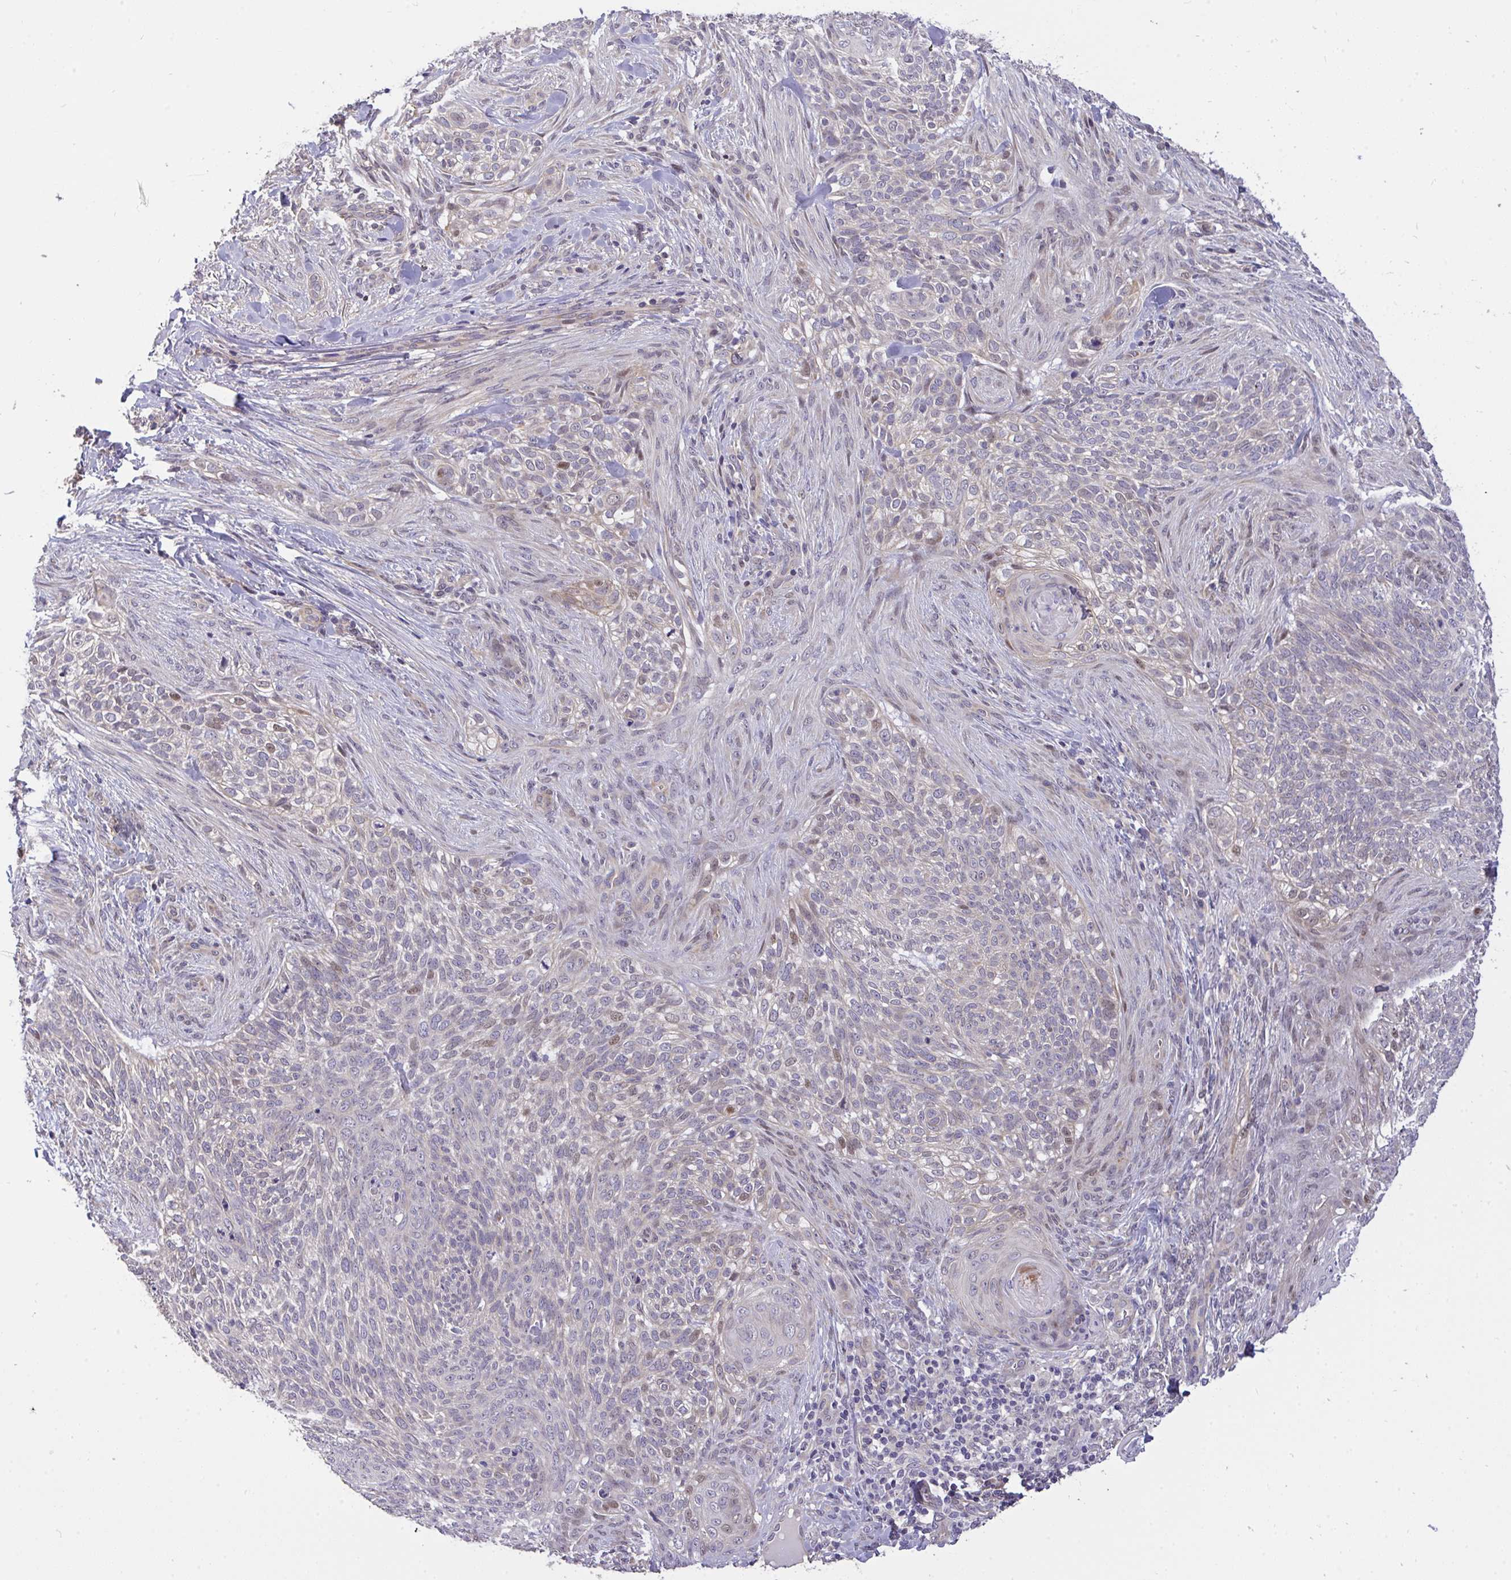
{"staining": {"intensity": "moderate", "quantity": "<25%", "location": "nuclear"}, "tissue": "skin cancer", "cell_type": "Tumor cells", "image_type": "cancer", "snomed": [{"axis": "morphology", "description": "Basal cell carcinoma"}, {"axis": "topography", "description": "Skin"}], "caption": "Moderate nuclear protein positivity is identified in about <25% of tumor cells in skin cancer (basal cell carcinoma).", "gene": "C19orf54", "patient": {"sex": "female", "age": 48}}